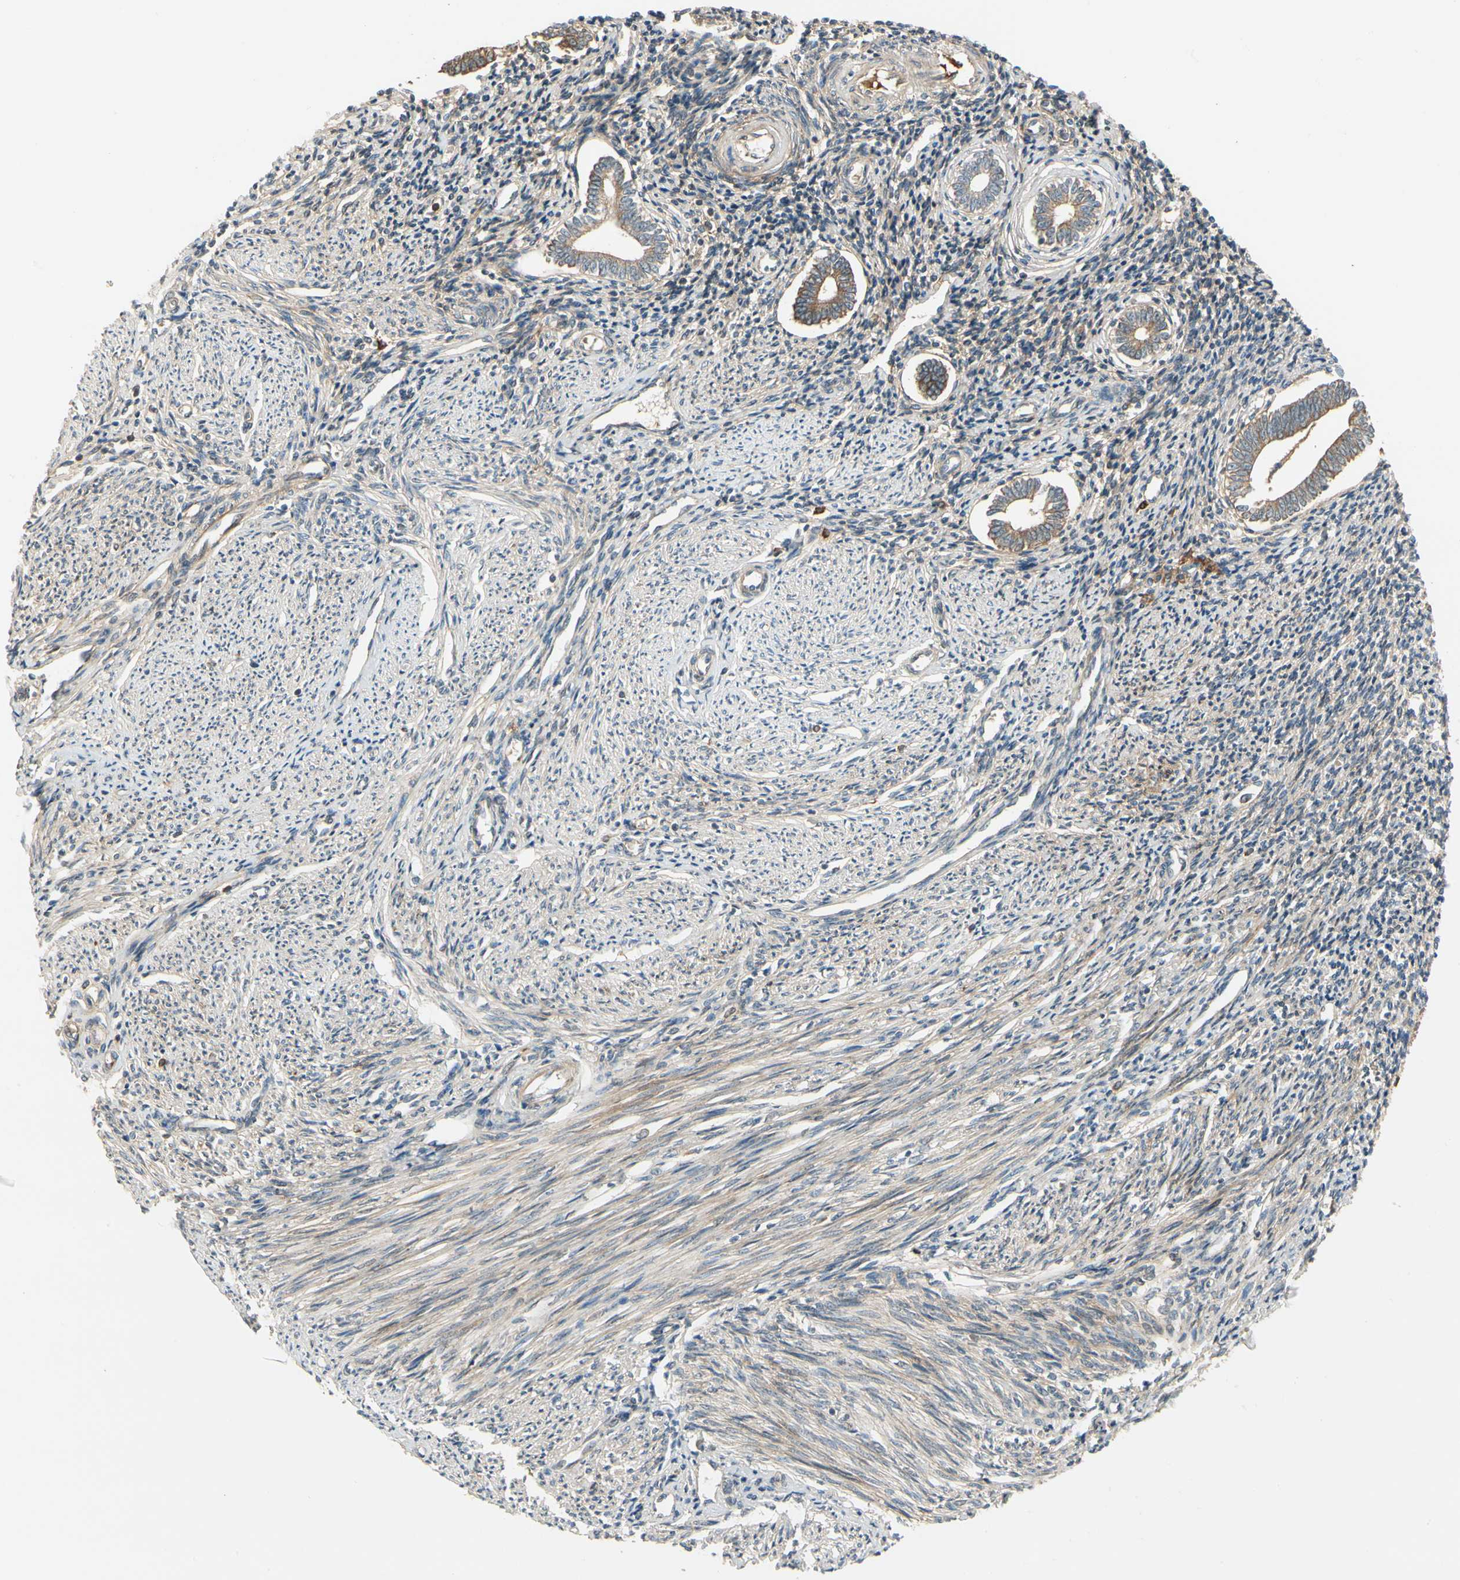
{"staining": {"intensity": "negative", "quantity": "none", "location": "none"}, "tissue": "endometrium", "cell_type": "Cells in endometrial stroma", "image_type": "normal", "snomed": [{"axis": "morphology", "description": "Normal tissue, NOS"}, {"axis": "topography", "description": "Endometrium"}], "caption": "DAB immunohistochemical staining of normal endometrium demonstrates no significant staining in cells in endometrial stroma.", "gene": "EPHB3", "patient": {"sex": "female", "age": 52}}